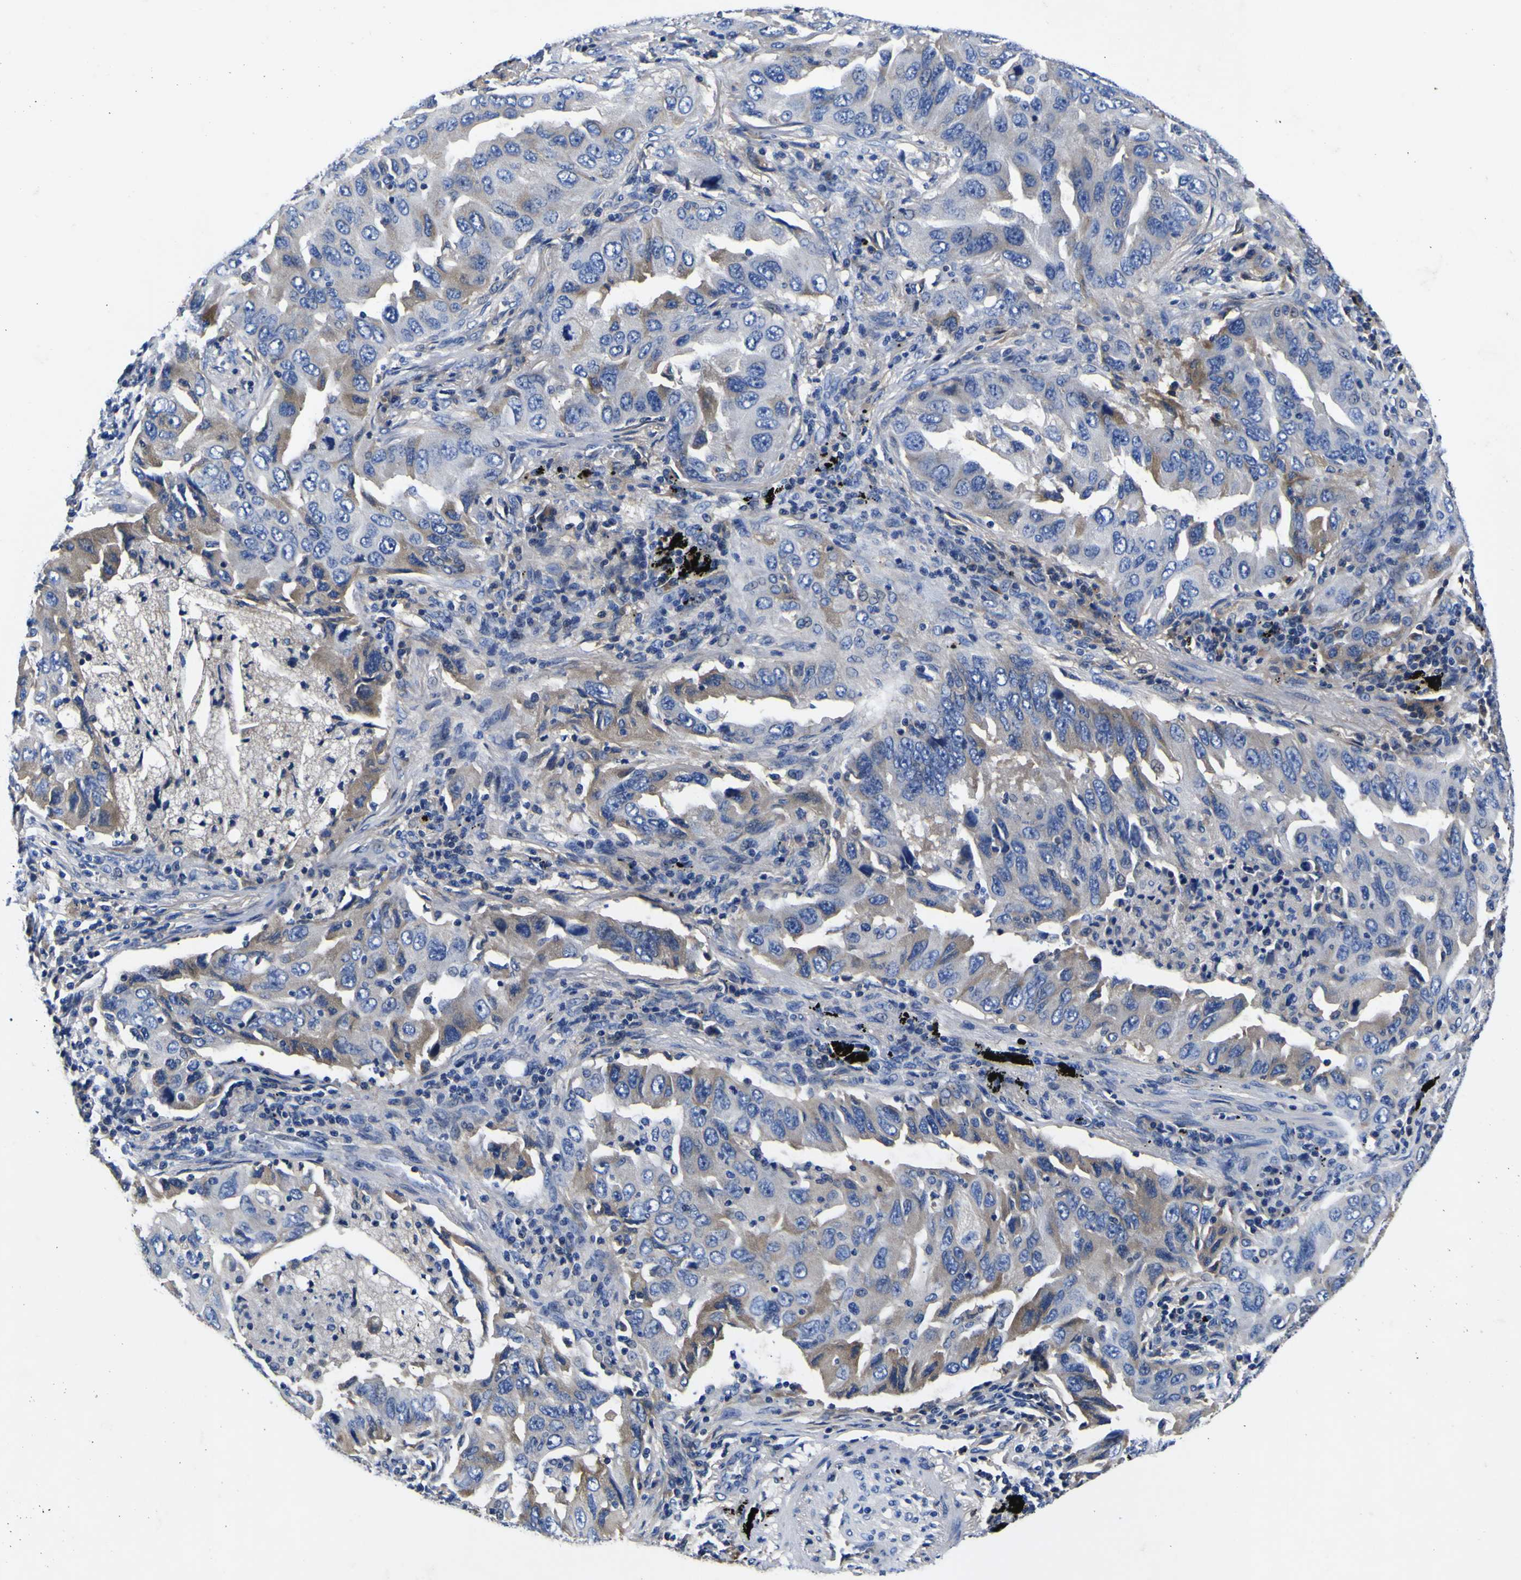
{"staining": {"intensity": "moderate", "quantity": "<25%", "location": "cytoplasmic/membranous"}, "tissue": "lung cancer", "cell_type": "Tumor cells", "image_type": "cancer", "snomed": [{"axis": "morphology", "description": "Adenocarcinoma, NOS"}, {"axis": "topography", "description": "Lung"}], "caption": "A micrograph of lung cancer stained for a protein demonstrates moderate cytoplasmic/membranous brown staining in tumor cells. The staining is performed using DAB (3,3'-diaminobenzidine) brown chromogen to label protein expression. The nuclei are counter-stained blue using hematoxylin.", "gene": "VASN", "patient": {"sex": "female", "age": 65}}